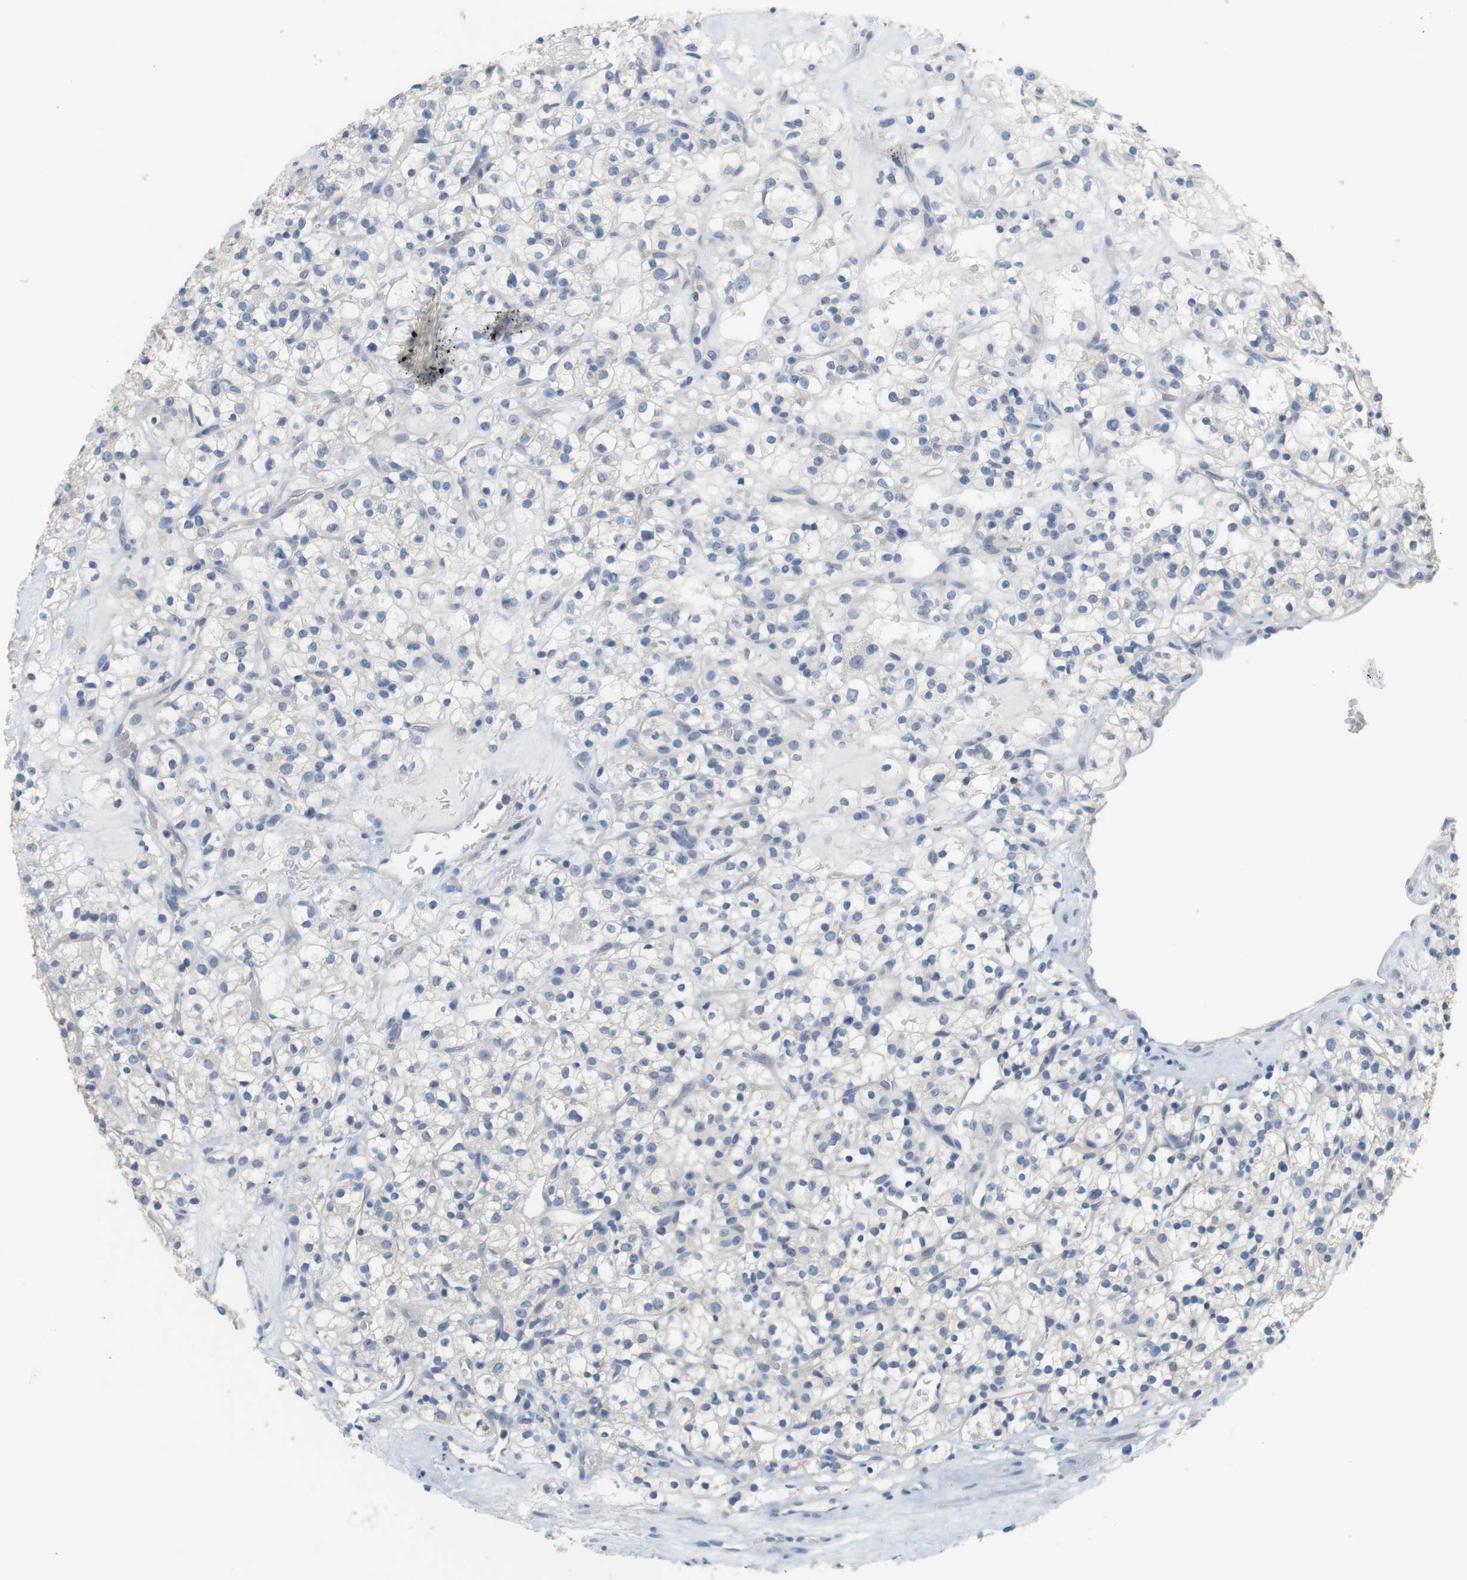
{"staining": {"intensity": "negative", "quantity": "none", "location": "none"}, "tissue": "renal cancer", "cell_type": "Tumor cells", "image_type": "cancer", "snomed": [{"axis": "morphology", "description": "Normal tissue, NOS"}, {"axis": "morphology", "description": "Adenocarcinoma, NOS"}, {"axis": "topography", "description": "Kidney"}], "caption": "Tumor cells are negative for protein expression in human renal cancer.", "gene": "OSR1", "patient": {"sex": "female", "age": 72}}